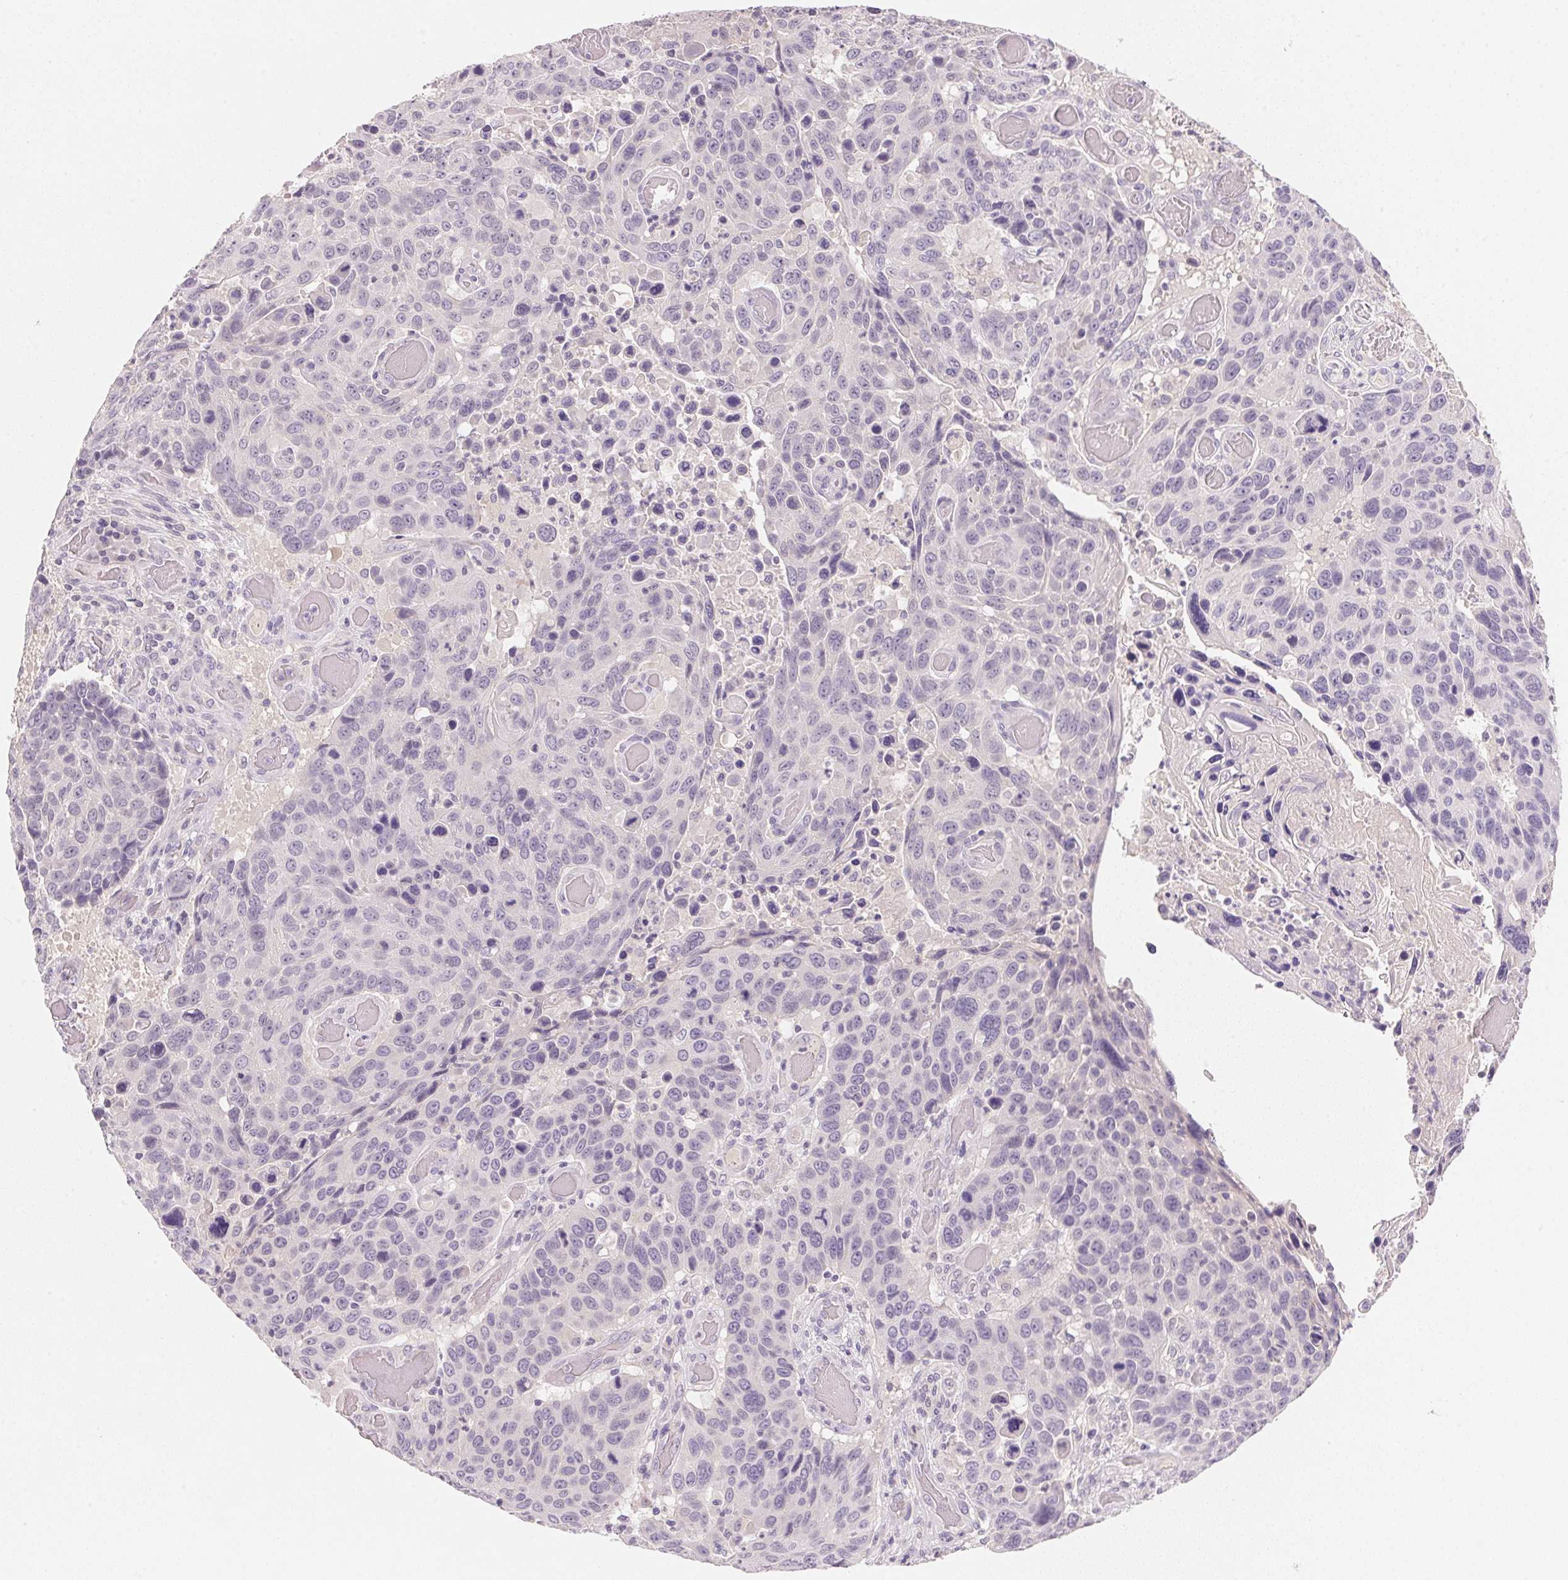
{"staining": {"intensity": "negative", "quantity": "none", "location": "none"}, "tissue": "lung cancer", "cell_type": "Tumor cells", "image_type": "cancer", "snomed": [{"axis": "morphology", "description": "Squamous cell carcinoma, NOS"}, {"axis": "topography", "description": "Lung"}], "caption": "The histopathology image displays no staining of tumor cells in lung squamous cell carcinoma.", "gene": "MCOLN3", "patient": {"sex": "male", "age": 68}}